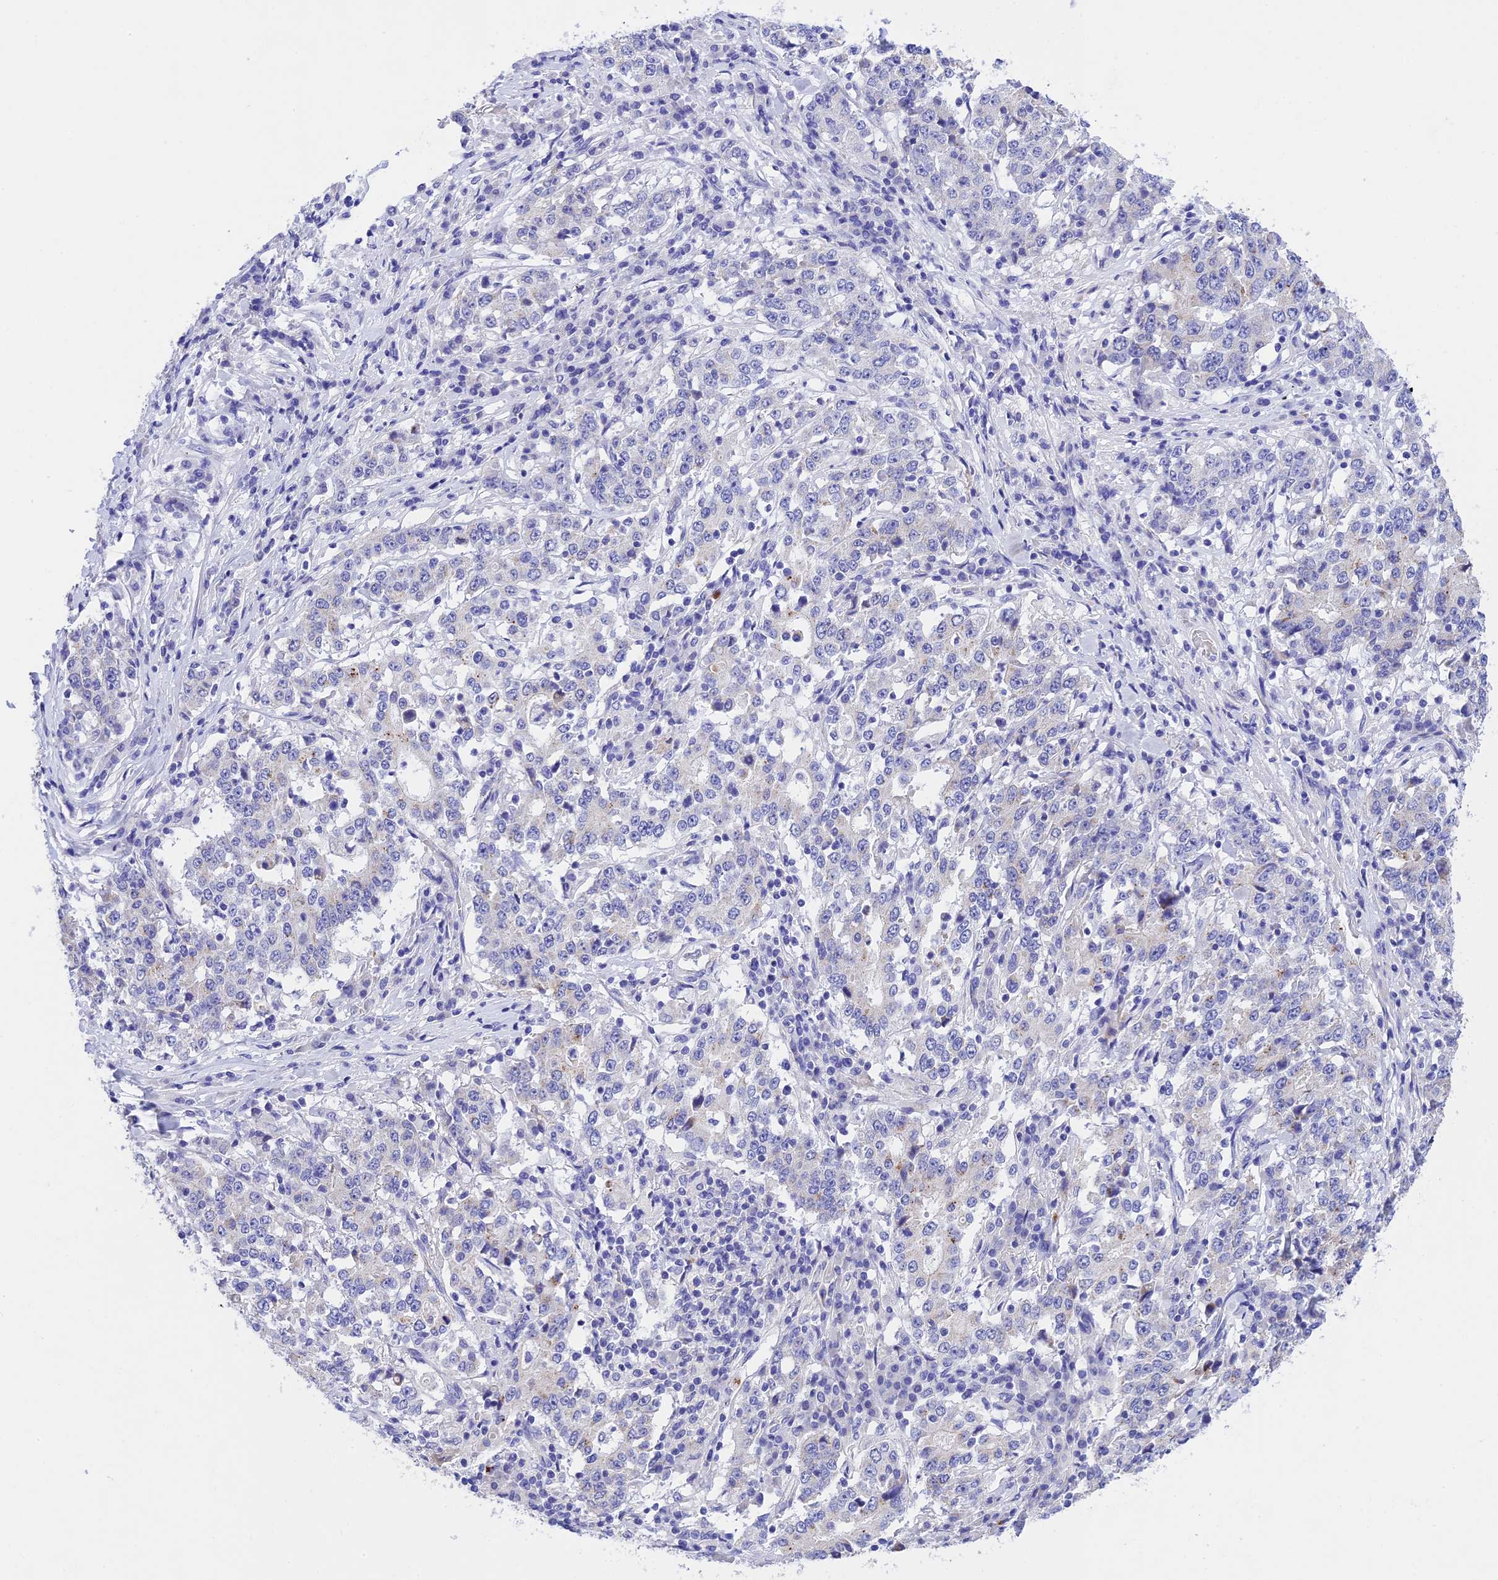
{"staining": {"intensity": "negative", "quantity": "none", "location": "none"}, "tissue": "stomach cancer", "cell_type": "Tumor cells", "image_type": "cancer", "snomed": [{"axis": "morphology", "description": "Adenocarcinoma, NOS"}, {"axis": "topography", "description": "Stomach"}], "caption": "Tumor cells show no significant protein positivity in stomach cancer (adenocarcinoma).", "gene": "MS4A5", "patient": {"sex": "male", "age": 59}}